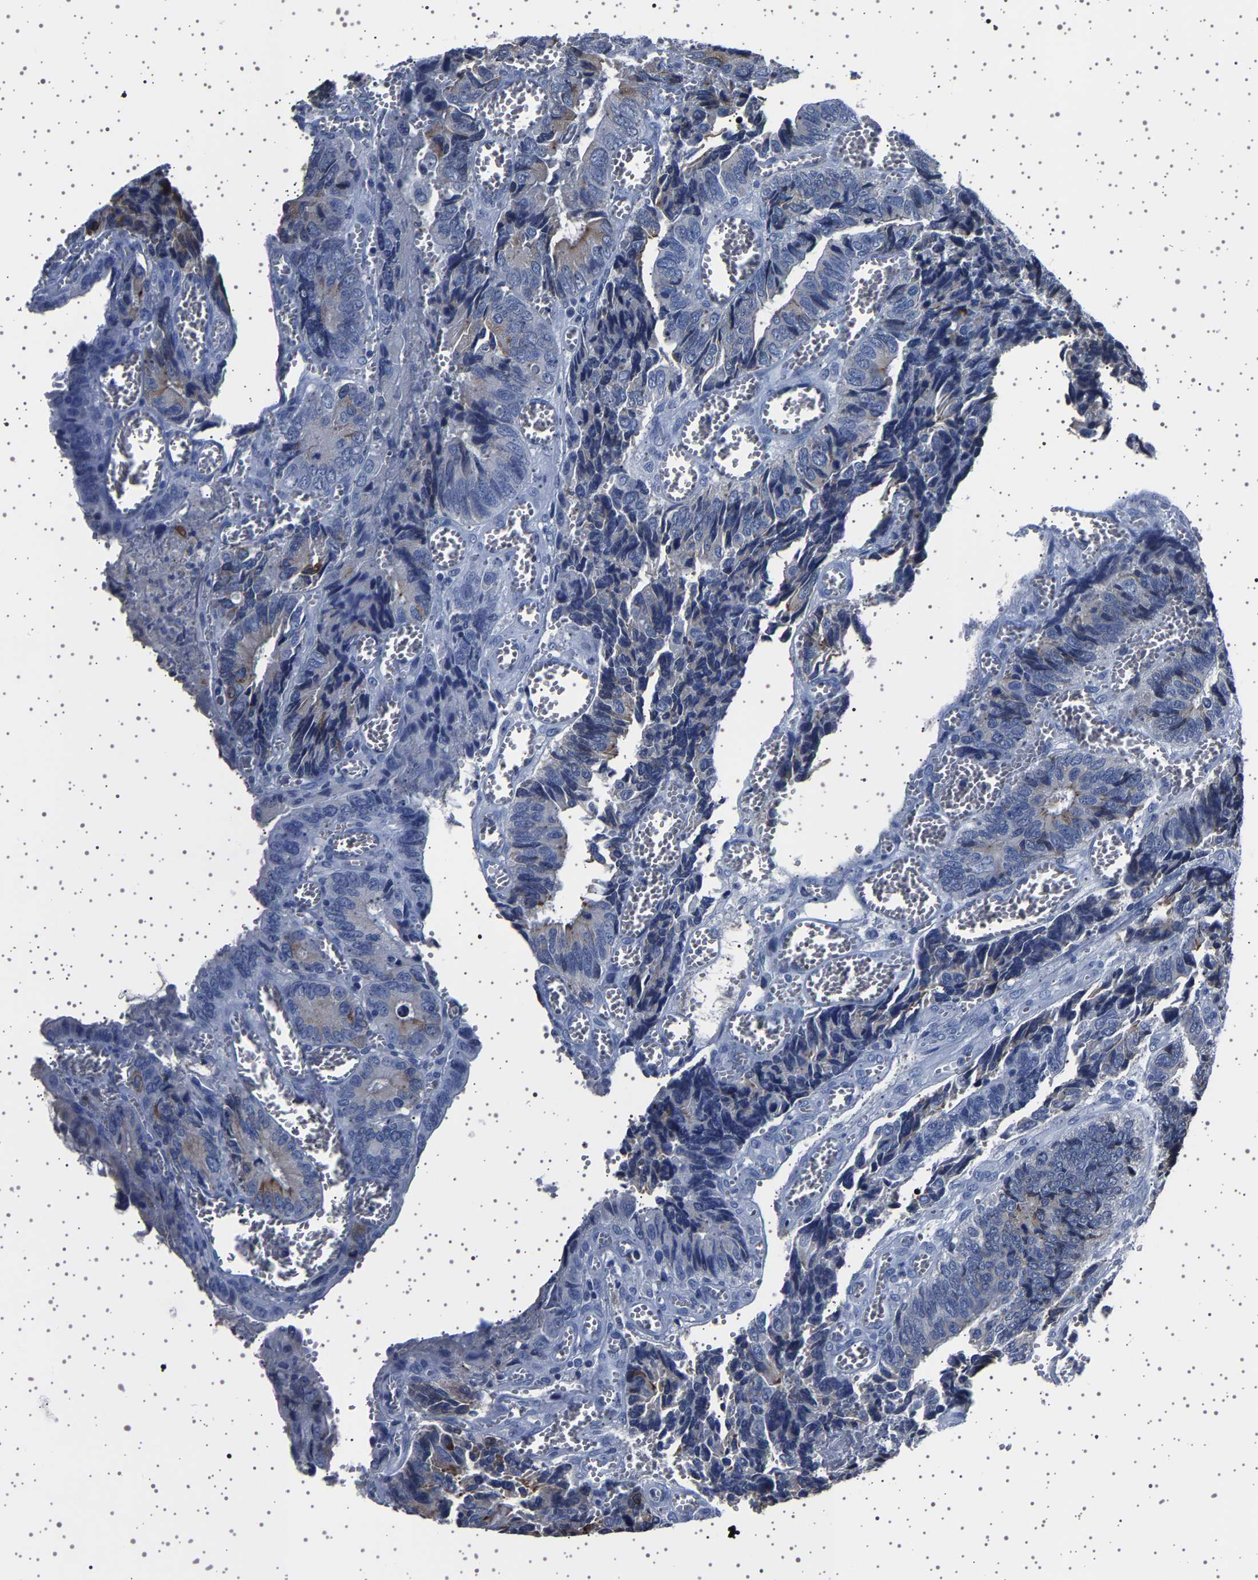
{"staining": {"intensity": "weak", "quantity": "<25%", "location": "cytoplasmic/membranous"}, "tissue": "colorectal cancer", "cell_type": "Tumor cells", "image_type": "cancer", "snomed": [{"axis": "morphology", "description": "Adenocarcinoma, NOS"}, {"axis": "topography", "description": "Colon"}], "caption": "IHC histopathology image of neoplastic tissue: human adenocarcinoma (colorectal) stained with DAB exhibits no significant protein positivity in tumor cells.", "gene": "TFF3", "patient": {"sex": "male", "age": 72}}